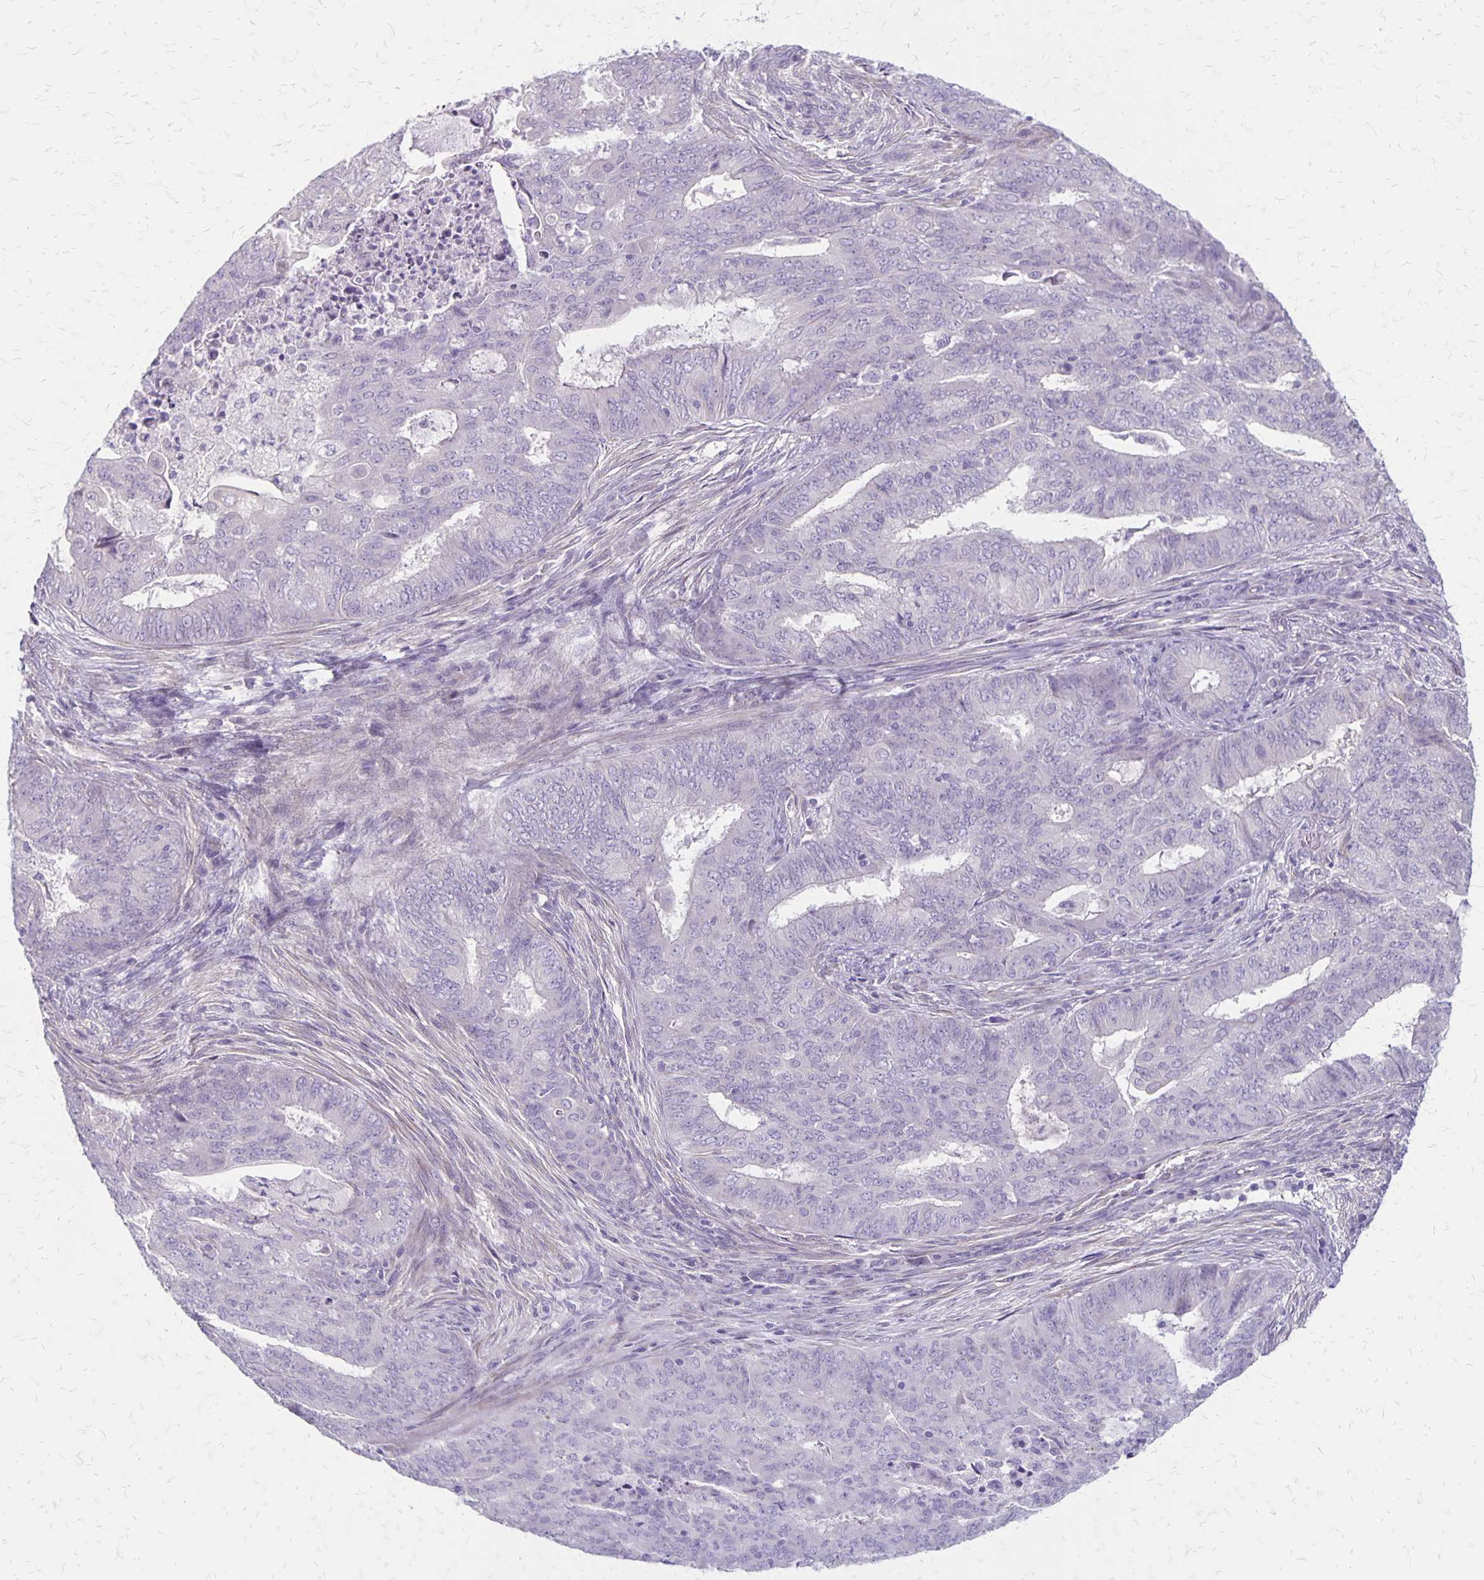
{"staining": {"intensity": "negative", "quantity": "none", "location": "none"}, "tissue": "endometrial cancer", "cell_type": "Tumor cells", "image_type": "cancer", "snomed": [{"axis": "morphology", "description": "Adenocarcinoma, NOS"}, {"axis": "topography", "description": "Endometrium"}], "caption": "Tumor cells are negative for protein expression in human adenocarcinoma (endometrial).", "gene": "HOMER1", "patient": {"sex": "female", "age": 62}}